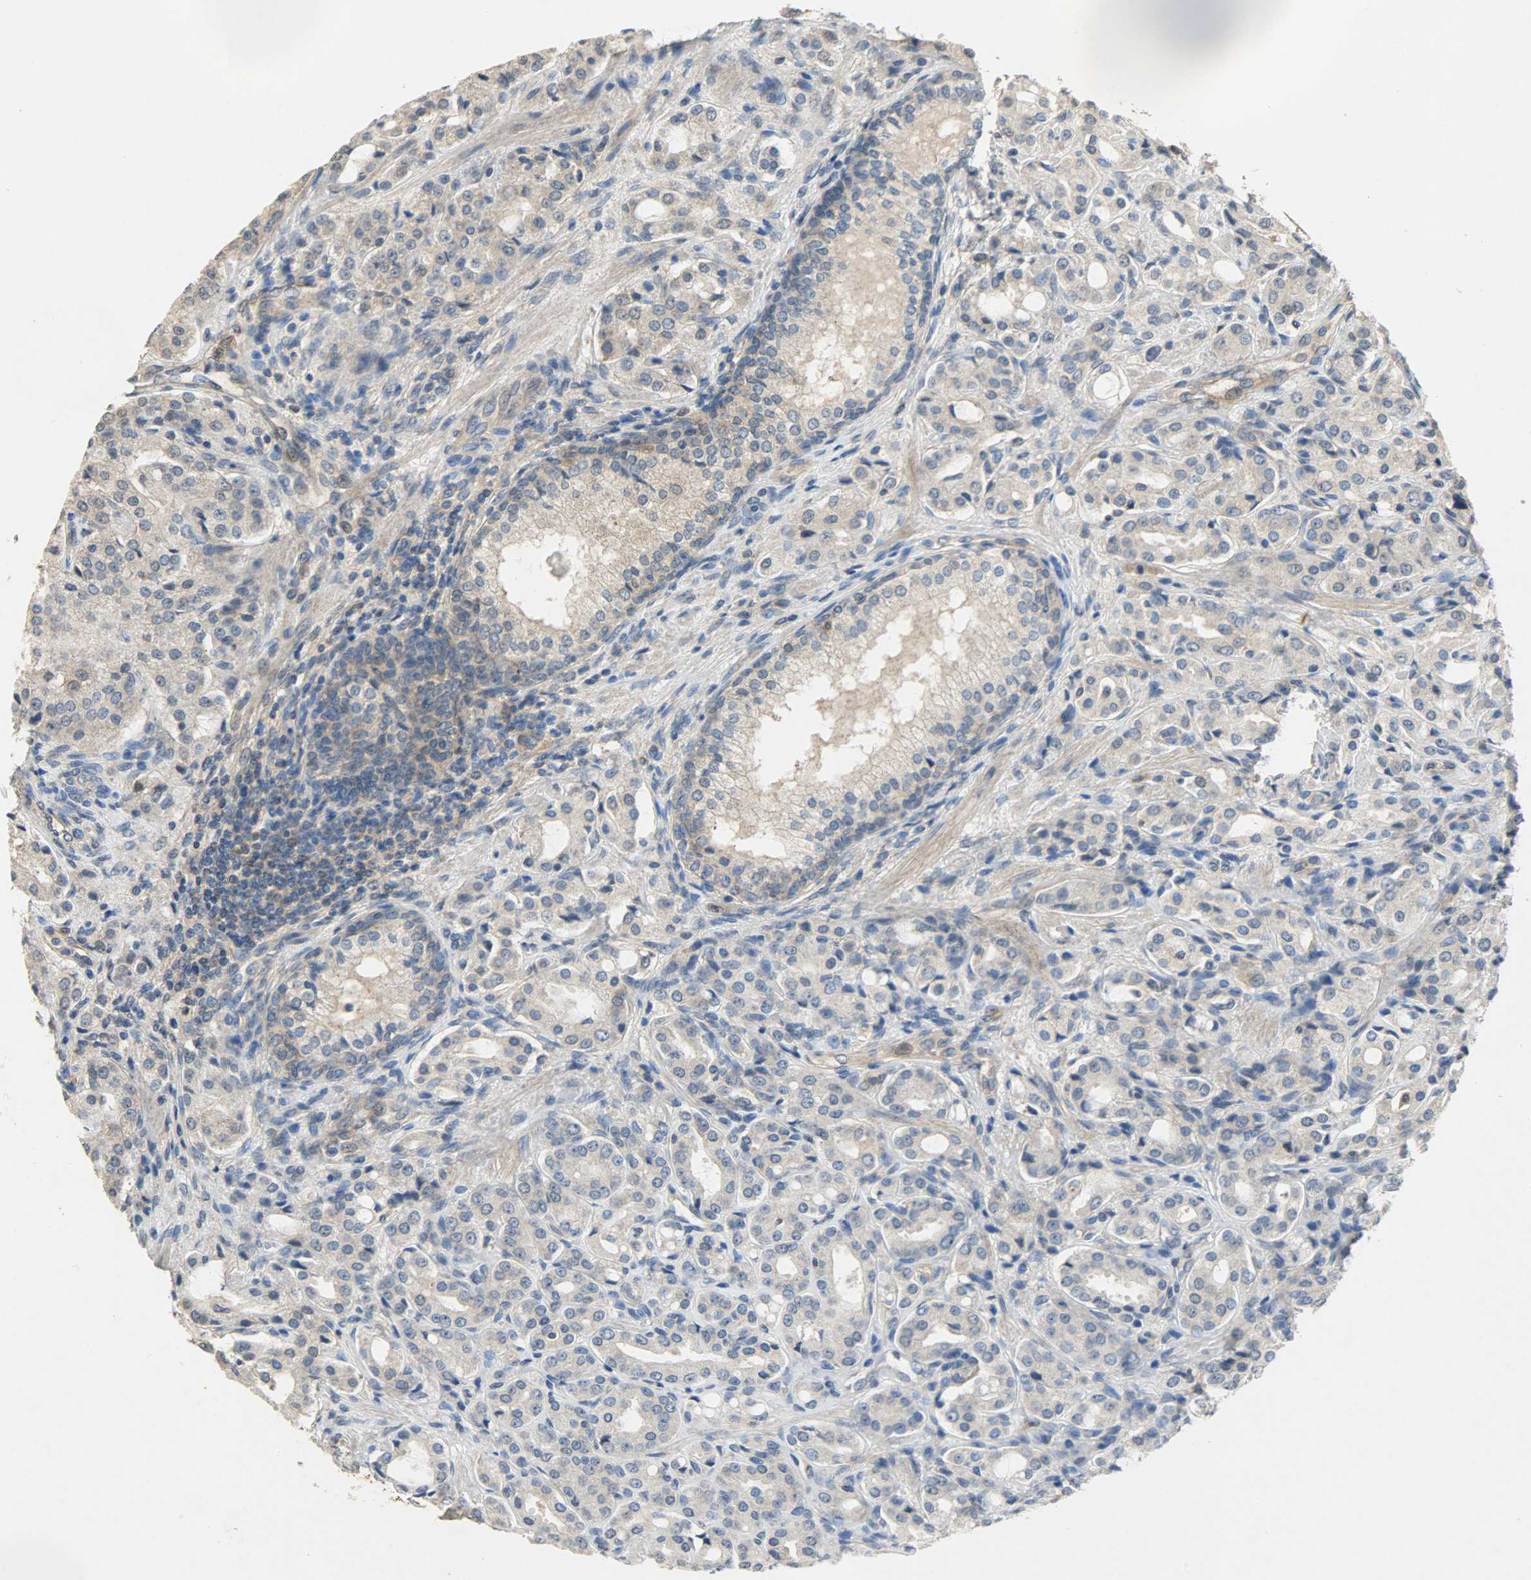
{"staining": {"intensity": "moderate", "quantity": ">75%", "location": "cytoplasmic/membranous"}, "tissue": "prostate cancer", "cell_type": "Tumor cells", "image_type": "cancer", "snomed": [{"axis": "morphology", "description": "Adenocarcinoma, High grade"}, {"axis": "topography", "description": "Prostate"}], "caption": "Moderate cytoplasmic/membranous positivity is seen in about >75% of tumor cells in adenocarcinoma (high-grade) (prostate).", "gene": "TRIM21", "patient": {"sex": "male", "age": 72}}